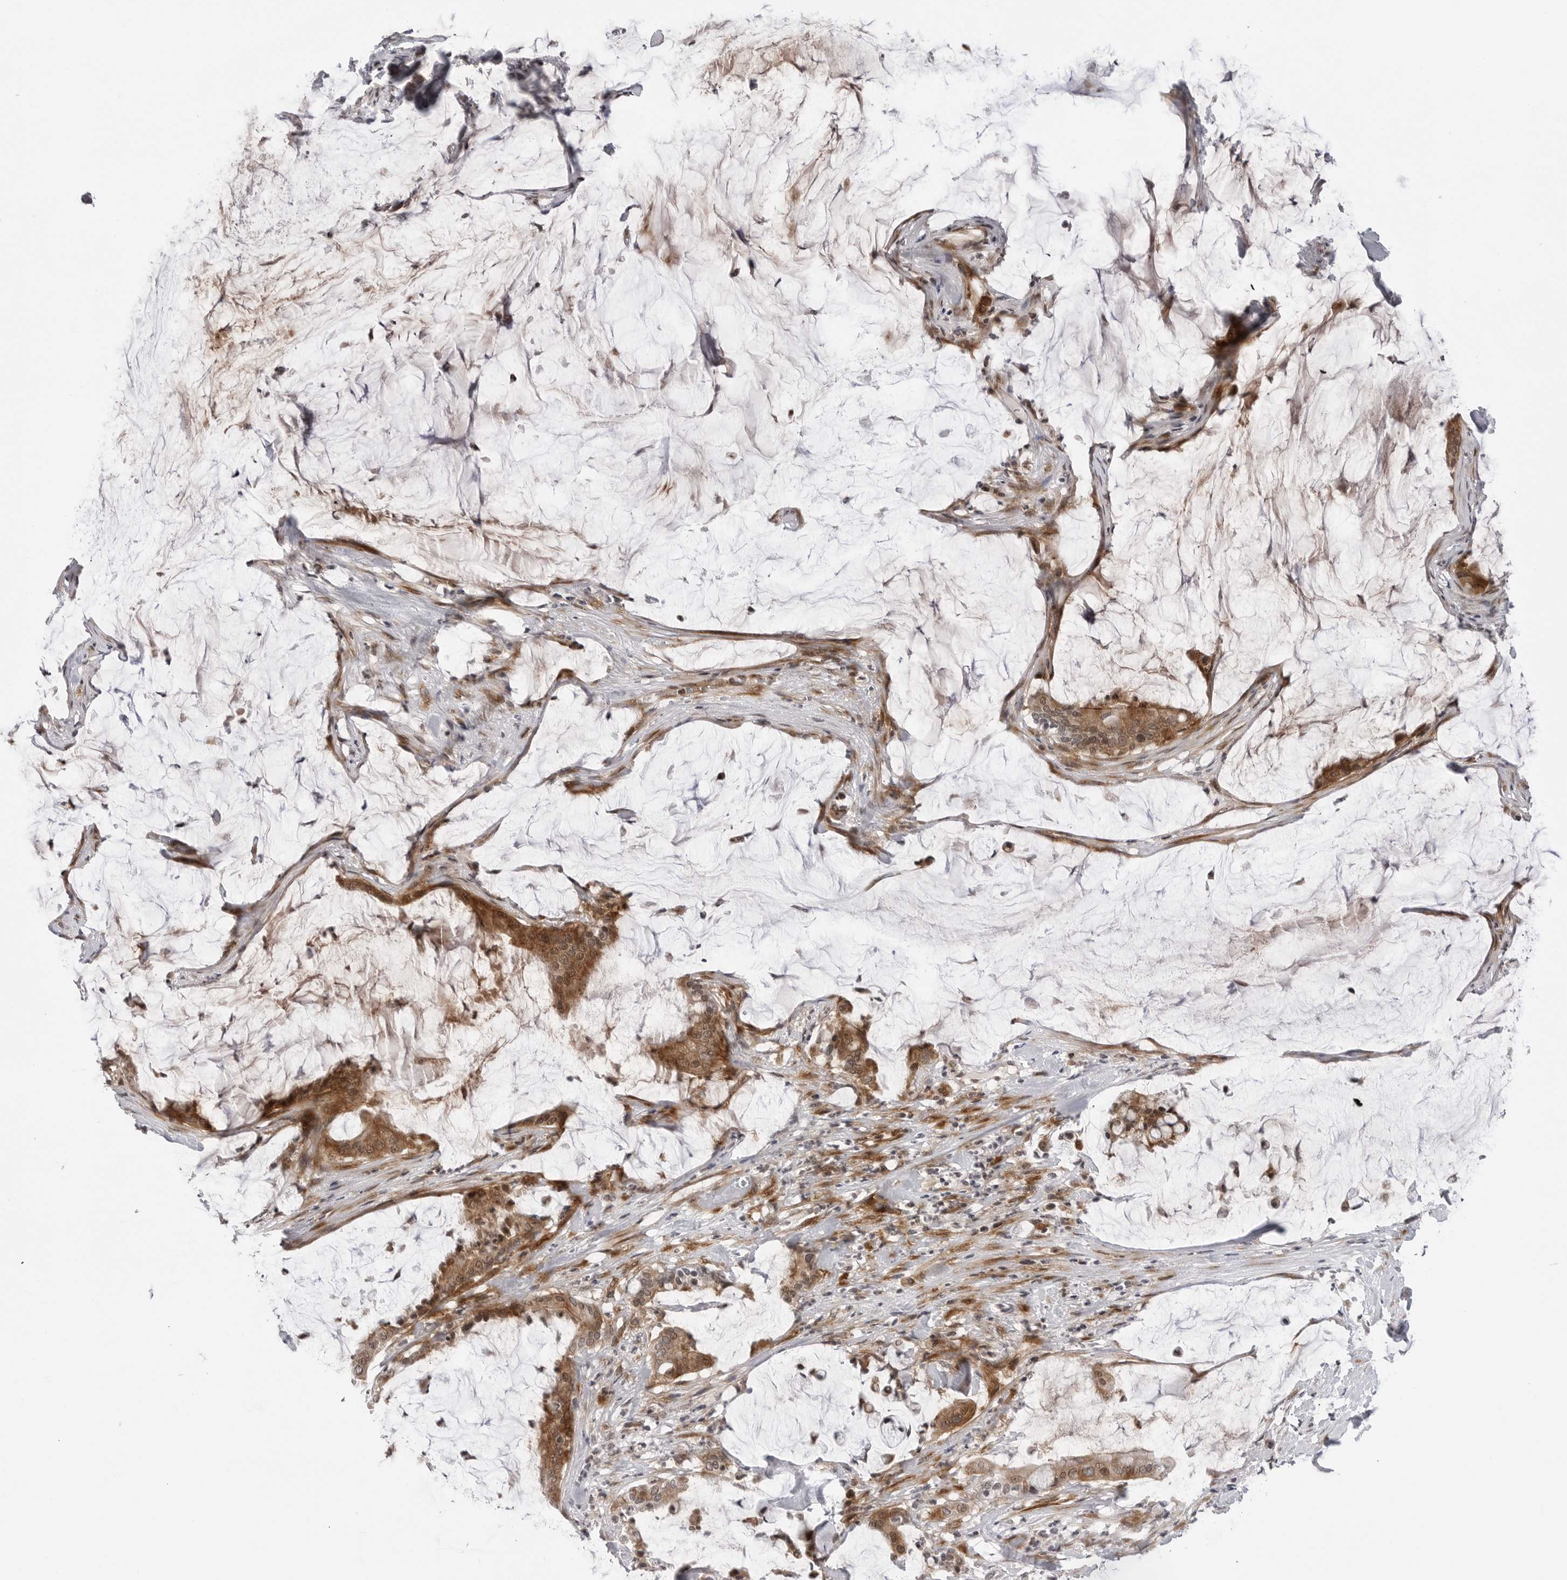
{"staining": {"intensity": "moderate", "quantity": ">75%", "location": "cytoplasmic/membranous"}, "tissue": "pancreatic cancer", "cell_type": "Tumor cells", "image_type": "cancer", "snomed": [{"axis": "morphology", "description": "Adenocarcinoma, NOS"}, {"axis": "topography", "description": "Pancreas"}], "caption": "Protein staining by immunohistochemistry (IHC) reveals moderate cytoplasmic/membranous positivity in about >75% of tumor cells in adenocarcinoma (pancreatic).", "gene": "ADAMTS5", "patient": {"sex": "male", "age": 41}}